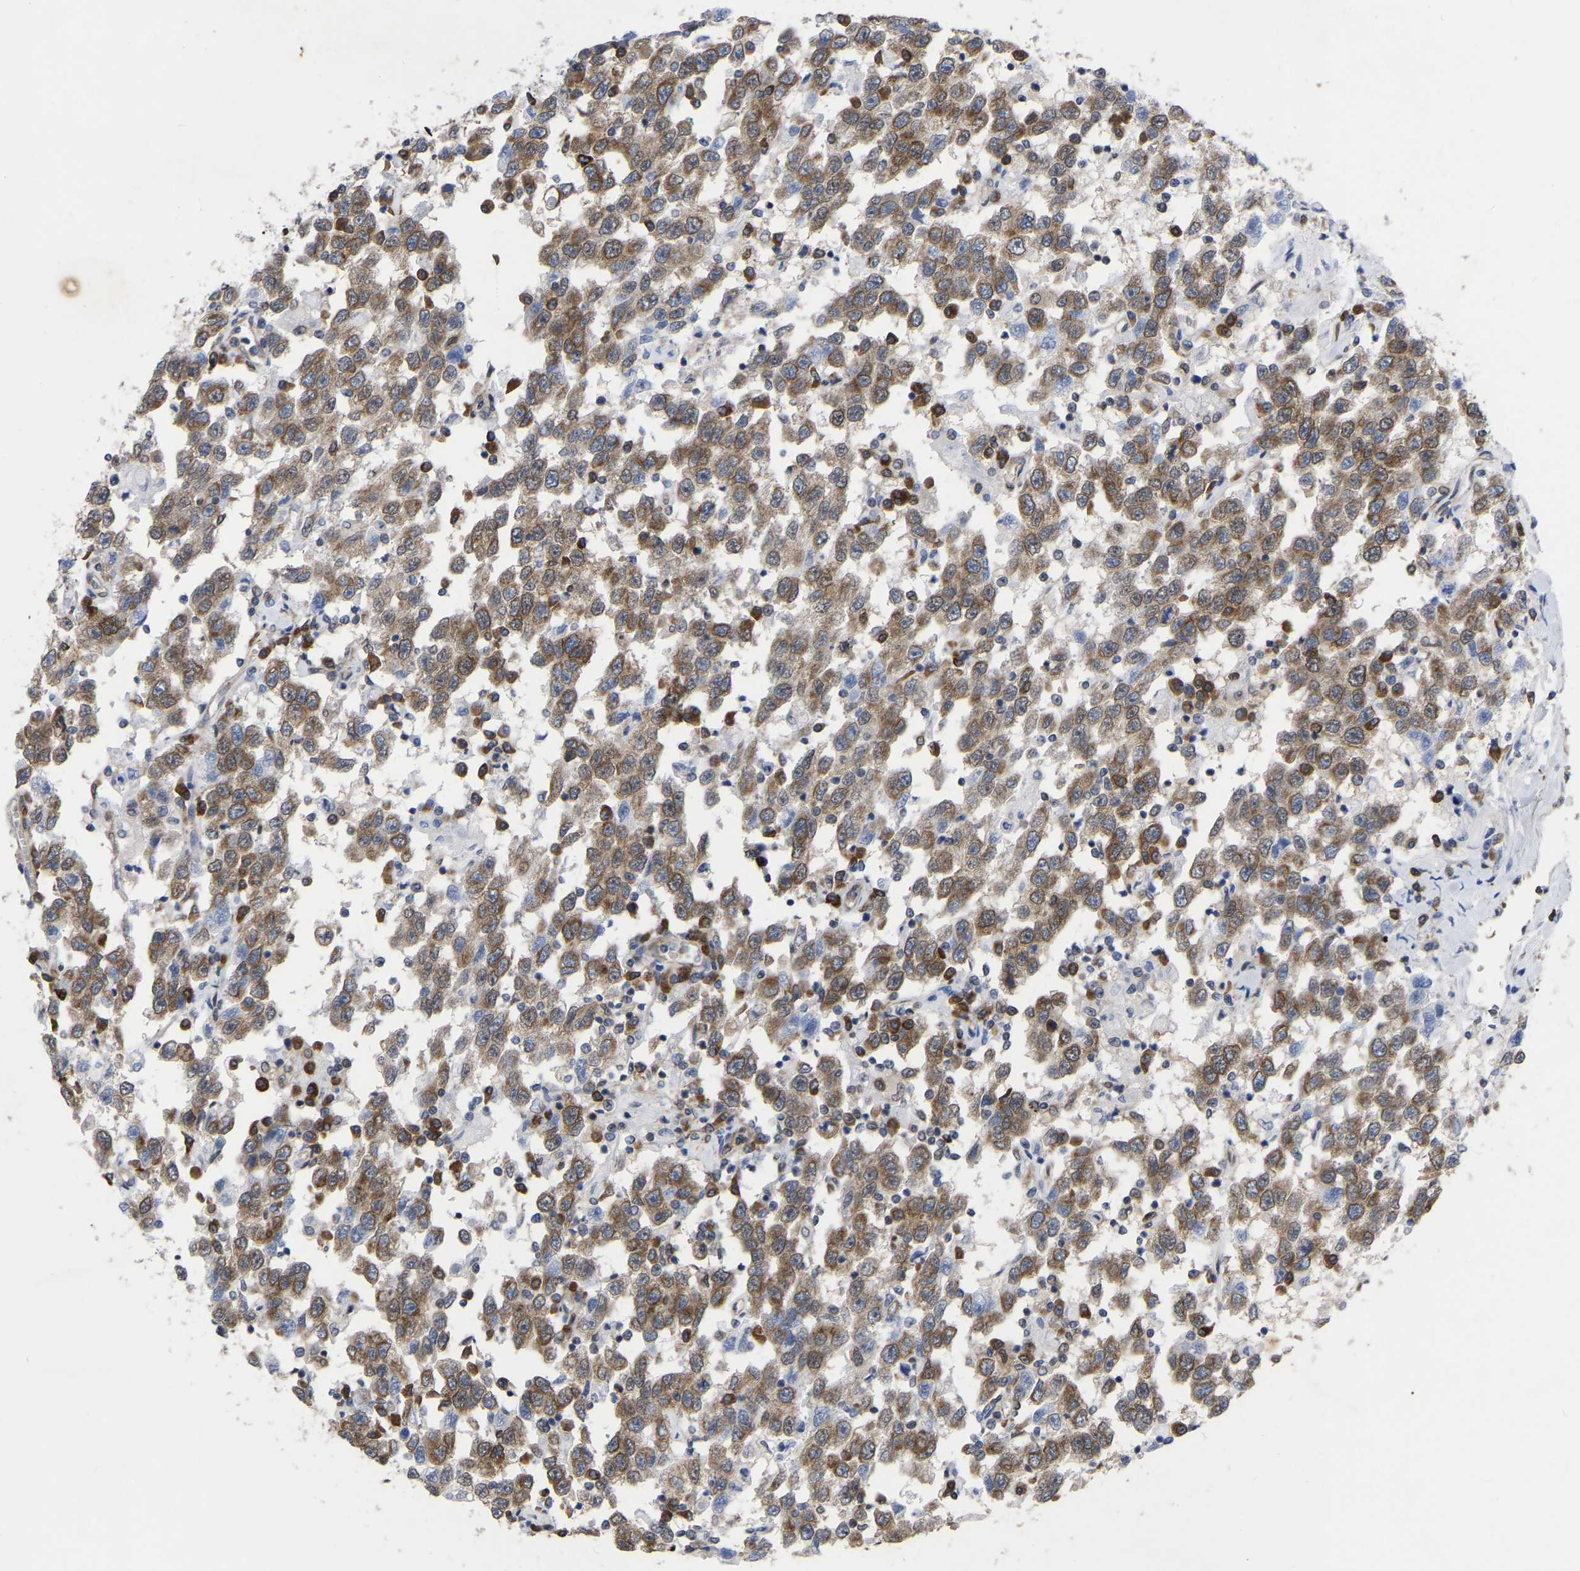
{"staining": {"intensity": "moderate", "quantity": ">75%", "location": "cytoplasmic/membranous"}, "tissue": "testis cancer", "cell_type": "Tumor cells", "image_type": "cancer", "snomed": [{"axis": "morphology", "description": "Seminoma, NOS"}, {"axis": "topography", "description": "Testis"}], "caption": "Human testis cancer stained with a protein marker demonstrates moderate staining in tumor cells.", "gene": "UBE4B", "patient": {"sex": "male", "age": 41}}